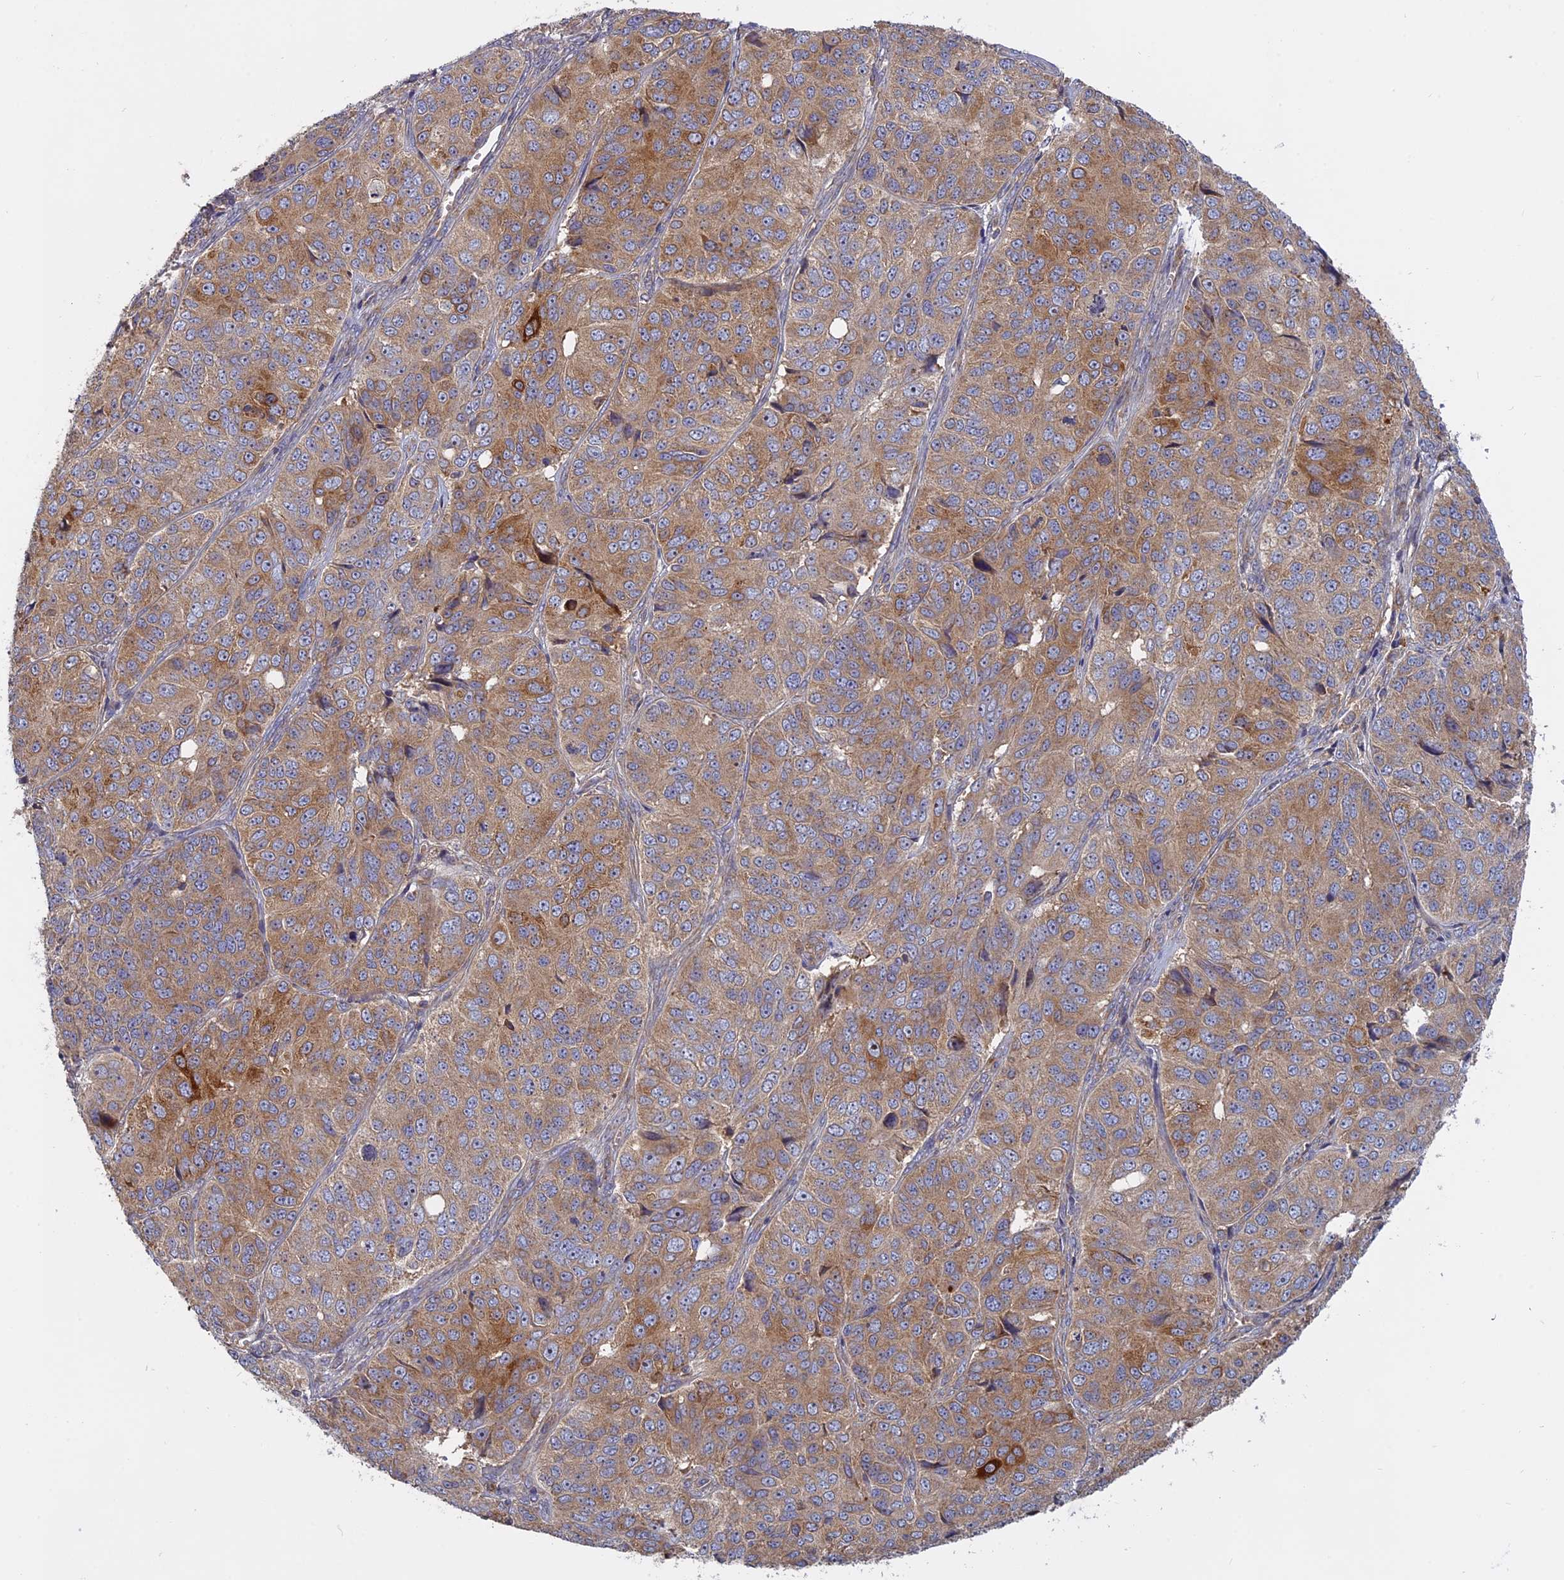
{"staining": {"intensity": "moderate", "quantity": ">75%", "location": "cytoplasmic/membranous"}, "tissue": "ovarian cancer", "cell_type": "Tumor cells", "image_type": "cancer", "snomed": [{"axis": "morphology", "description": "Carcinoma, endometroid"}, {"axis": "topography", "description": "Ovary"}], "caption": "This is a histology image of IHC staining of endometroid carcinoma (ovarian), which shows moderate positivity in the cytoplasmic/membranous of tumor cells.", "gene": "TMEM208", "patient": {"sex": "female", "age": 51}}